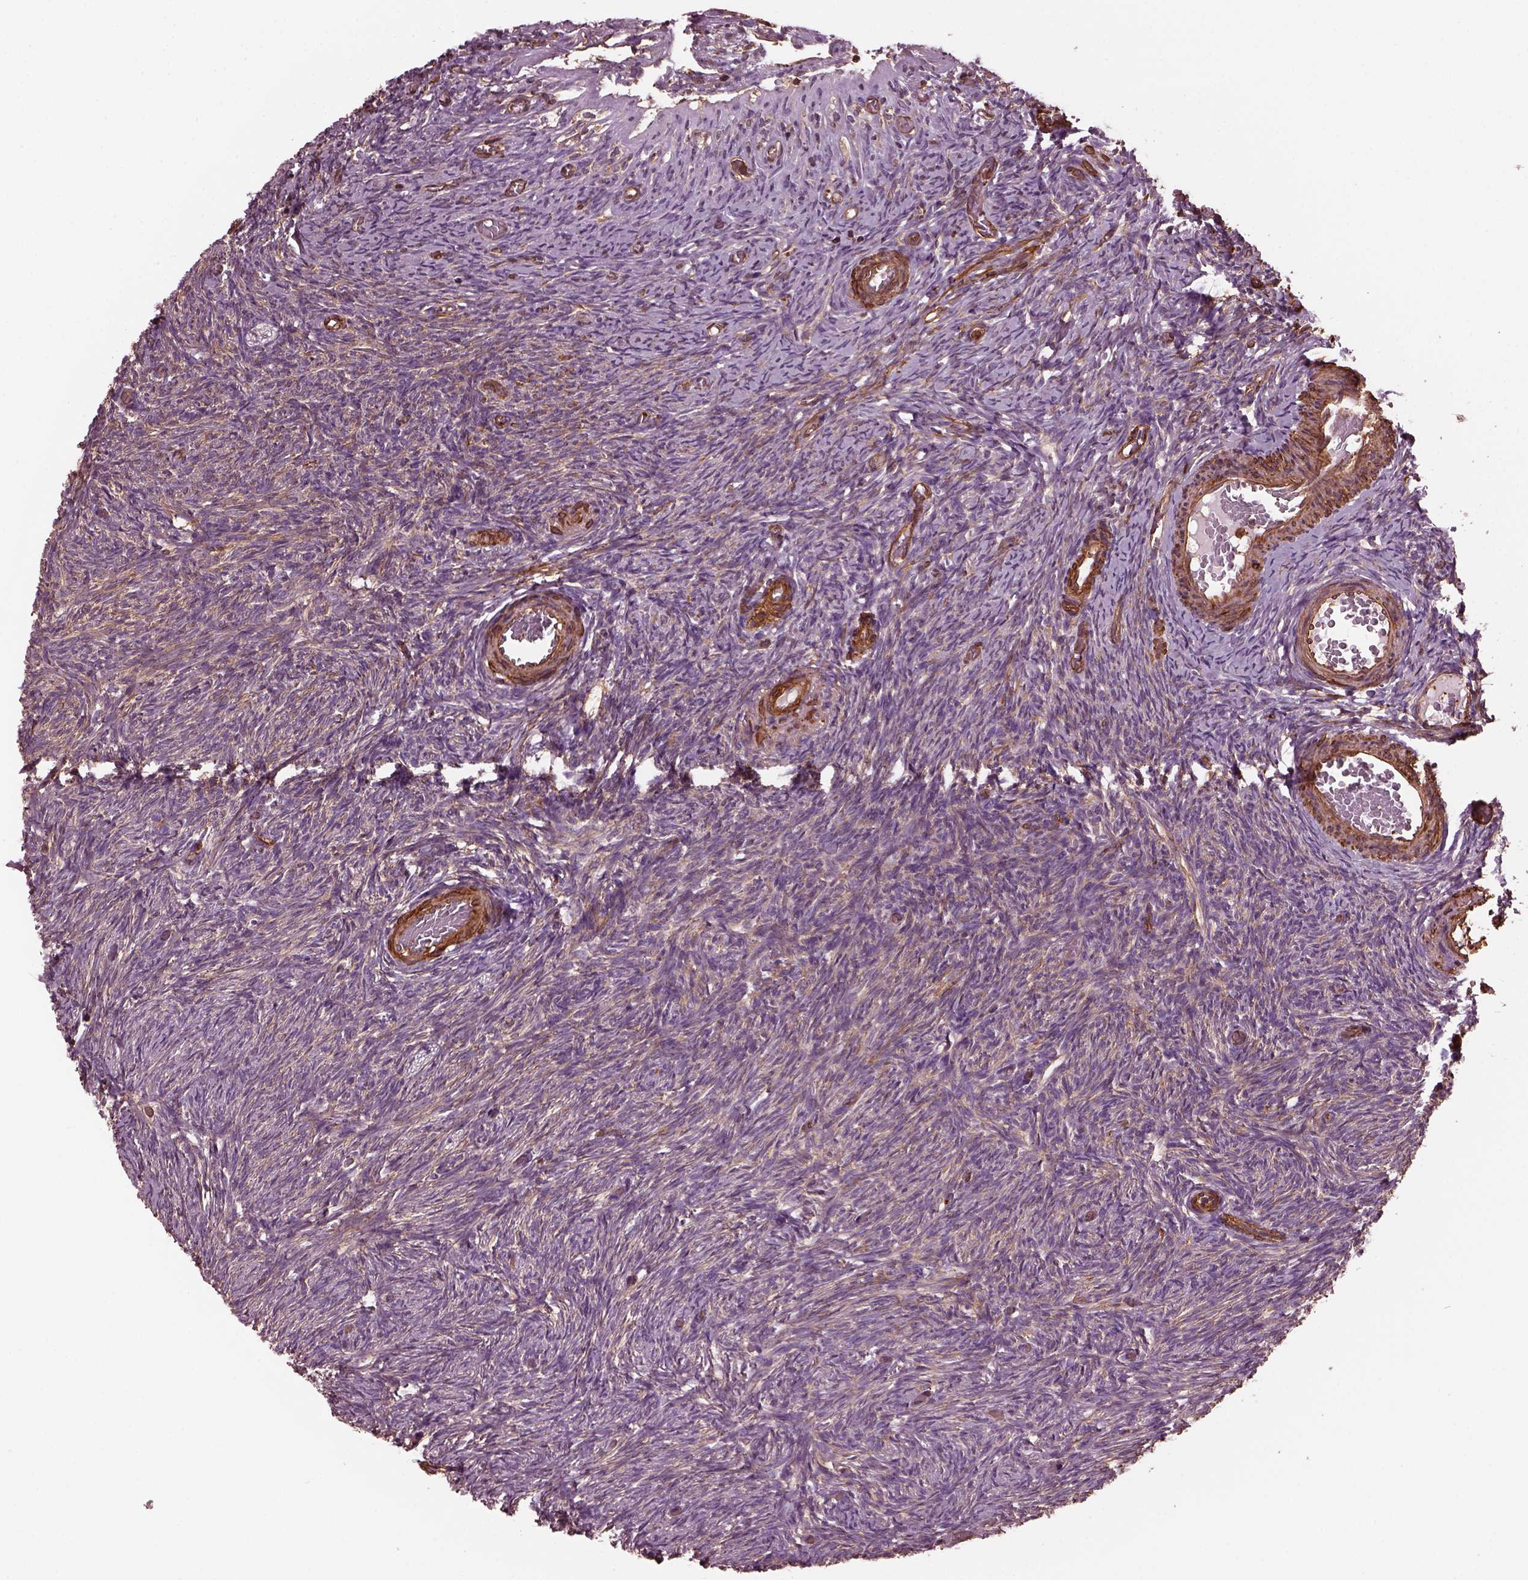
{"staining": {"intensity": "weak", "quantity": "<25%", "location": "cytoplasmic/membranous"}, "tissue": "ovary", "cell_type": "Ovarian stroma cells", "image_type": "normal", "snomed": [{"axis": "morphology", "description": "Normal tissue, NOS"}, {"axis": "topography", "description": "Ovary"}], "caption": "Immunohistochemistry (IHC) of unremarkable human ovary exhibits no positivity in ovarian stroma cells. The staining is performed using DAB brown chromogen with nuclei counter-stained in using hematoxylin.", "gene": "MYL1", "patient": {"sex": "female", "age": 39}}